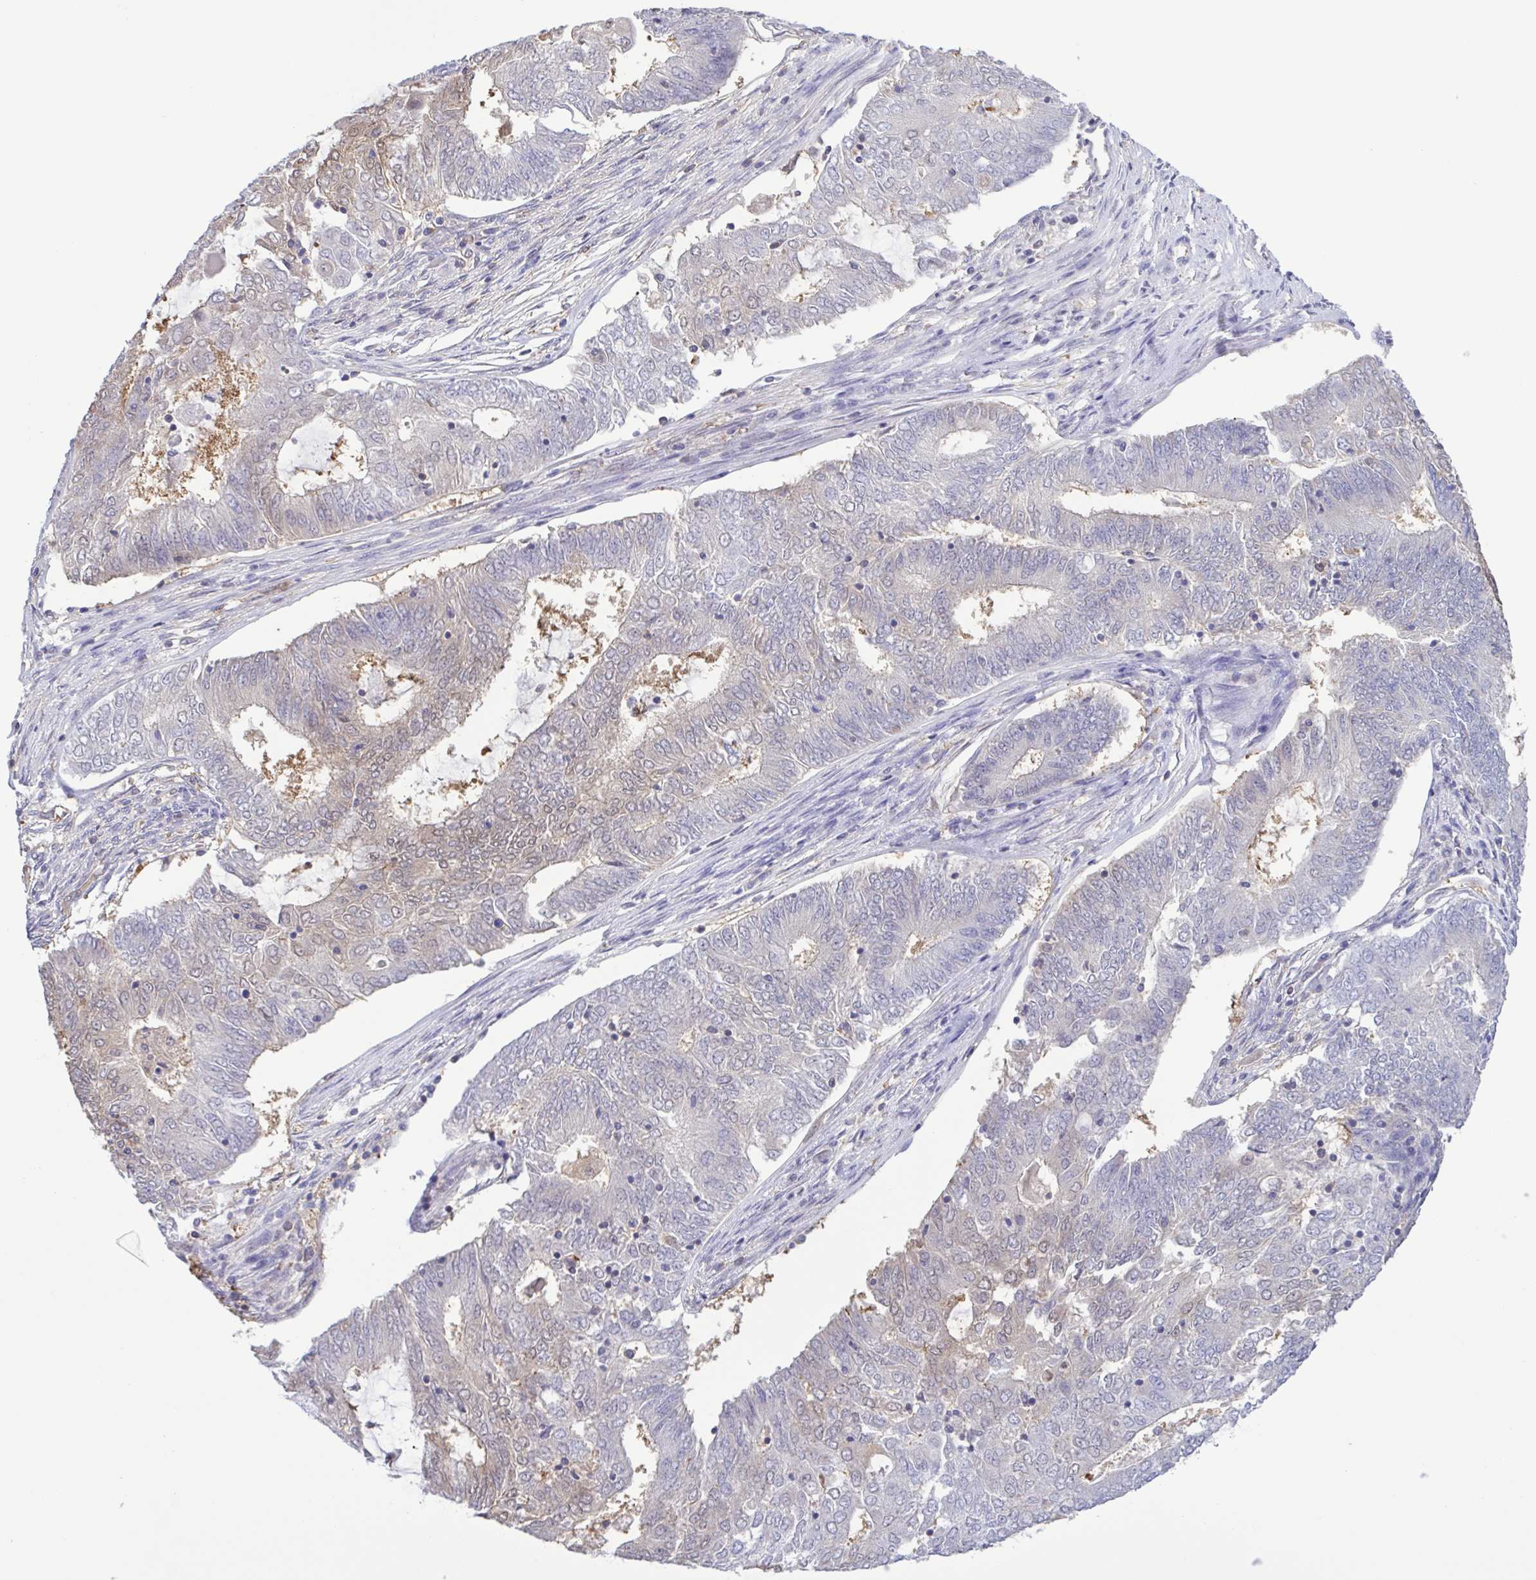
{"staining": {"intensity": "weak", "quantity": "<25%", "location": "cytoplasmic/membranous"}, "tissue": "endometrial cancer", "cell_type": "Tumor cells", "image_type": "cancer", "snomed": [{"axis": "morphology", "description": "Adenocarcinoma, NOS"}, {"axis": "topography", "description": "Endometrium"}], "caption": "Tumor cells show no significant protein expression in adenocarcinoma (endometrial). (Stains: DAB (3,3'-diaminobenzidine) immunohistochemistry (IHC) with hematoxylin counter stain, Microscopy: brightfield microscopy at high magnification).", "gene": "LDHC", "patient": {"sex": "female", "age": 62}}